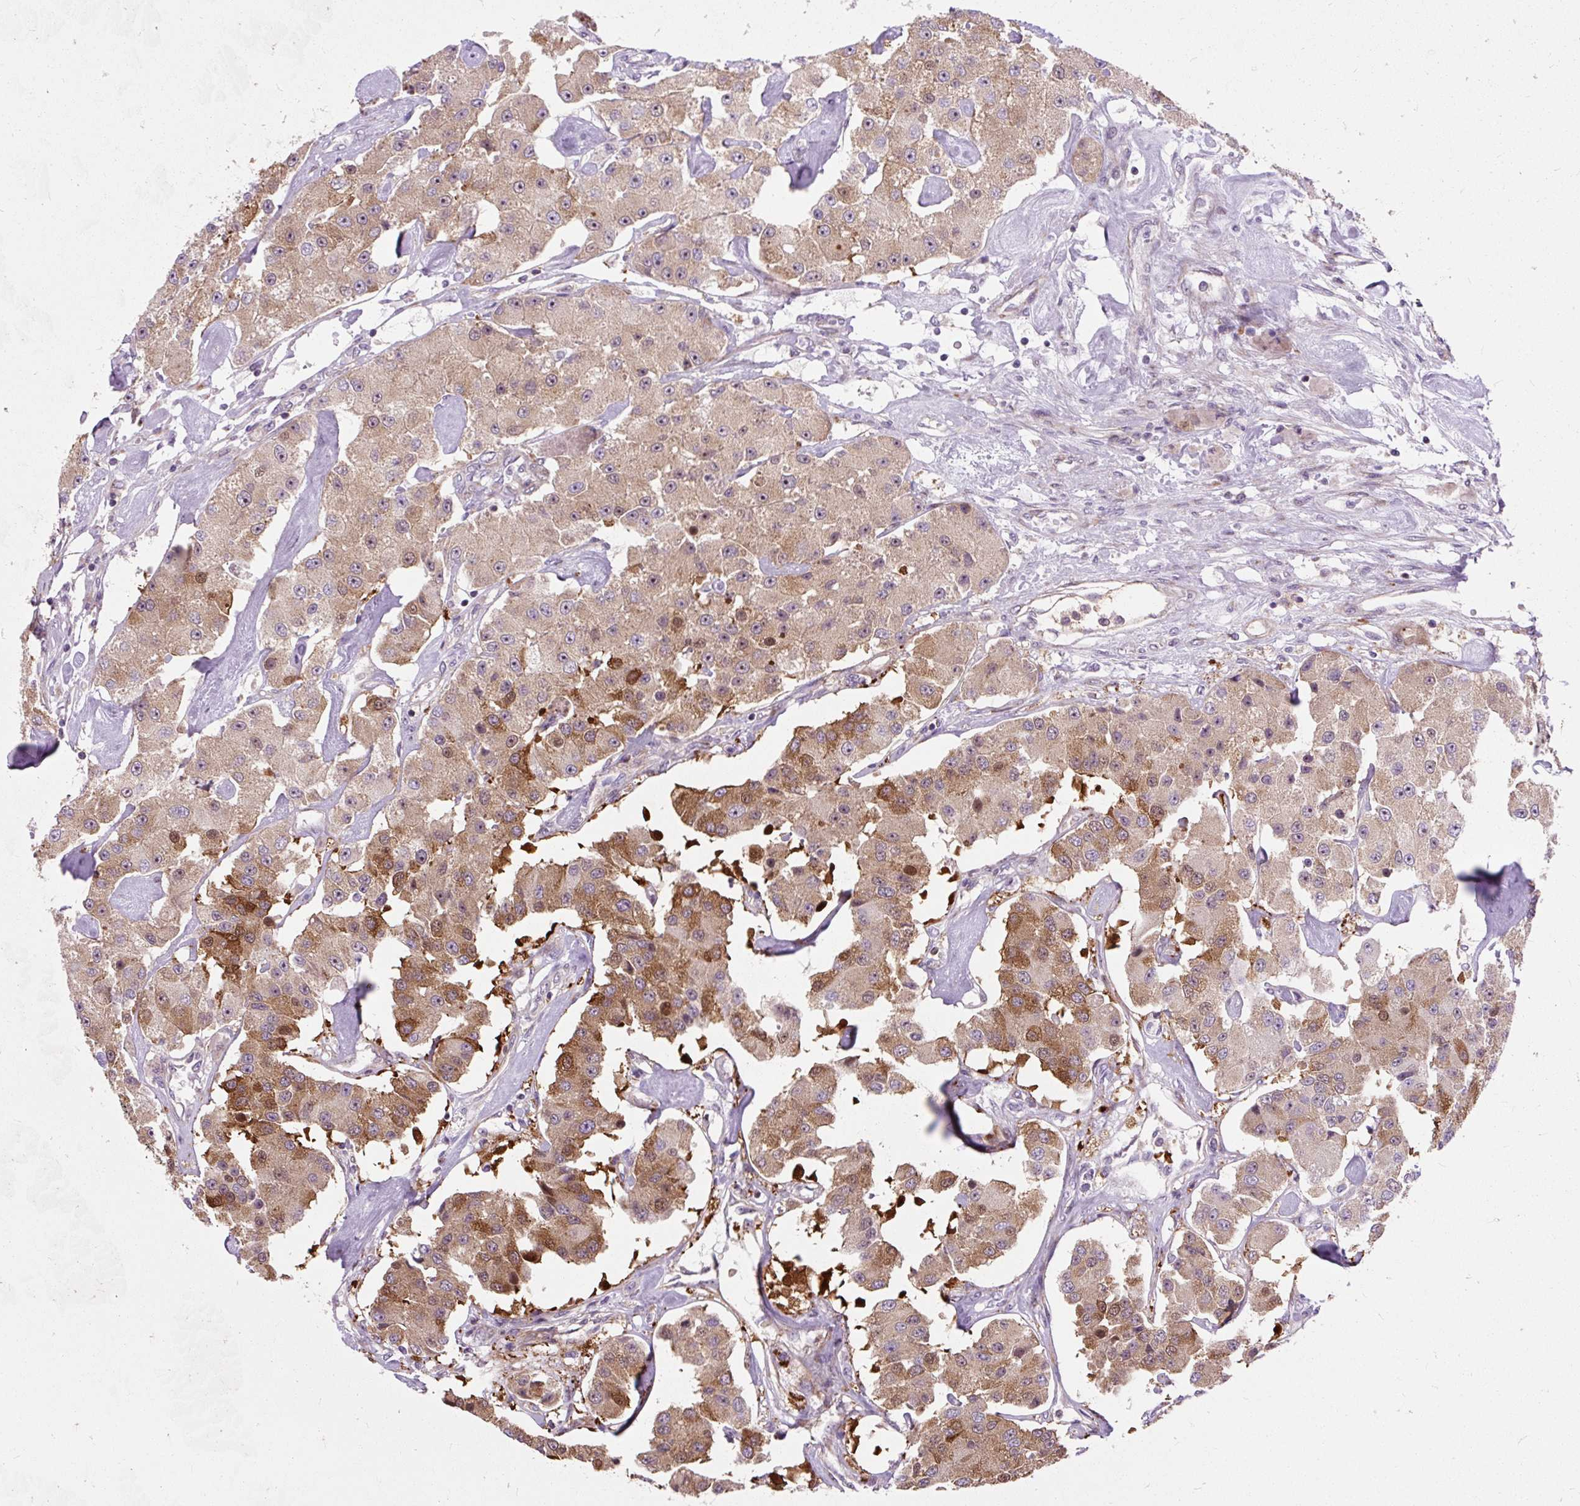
{"staining": {"intensity": "moderate", "quantity": ">75%", "location": "cytoplasmic/membranous,nuclear"}, "tissue": "carcinoid", "cell_type": "Tumor cells", "image_type": "cancer", "snomed": [{"axis": "morphology", "description": "Carcinoid, malignant, NOS"}, {"axis": "topography", "description": "Pancreas"}], "caption": "DAB (3,3'-diaminobenzidine) immunohistochemical staining of carcinoid displays moderate cytoplasmic/membranous and nuclear protein staining in about >75% of tumor cells.", "gene": "CISD3", "patient": {"sex": "male", "age": 41}}